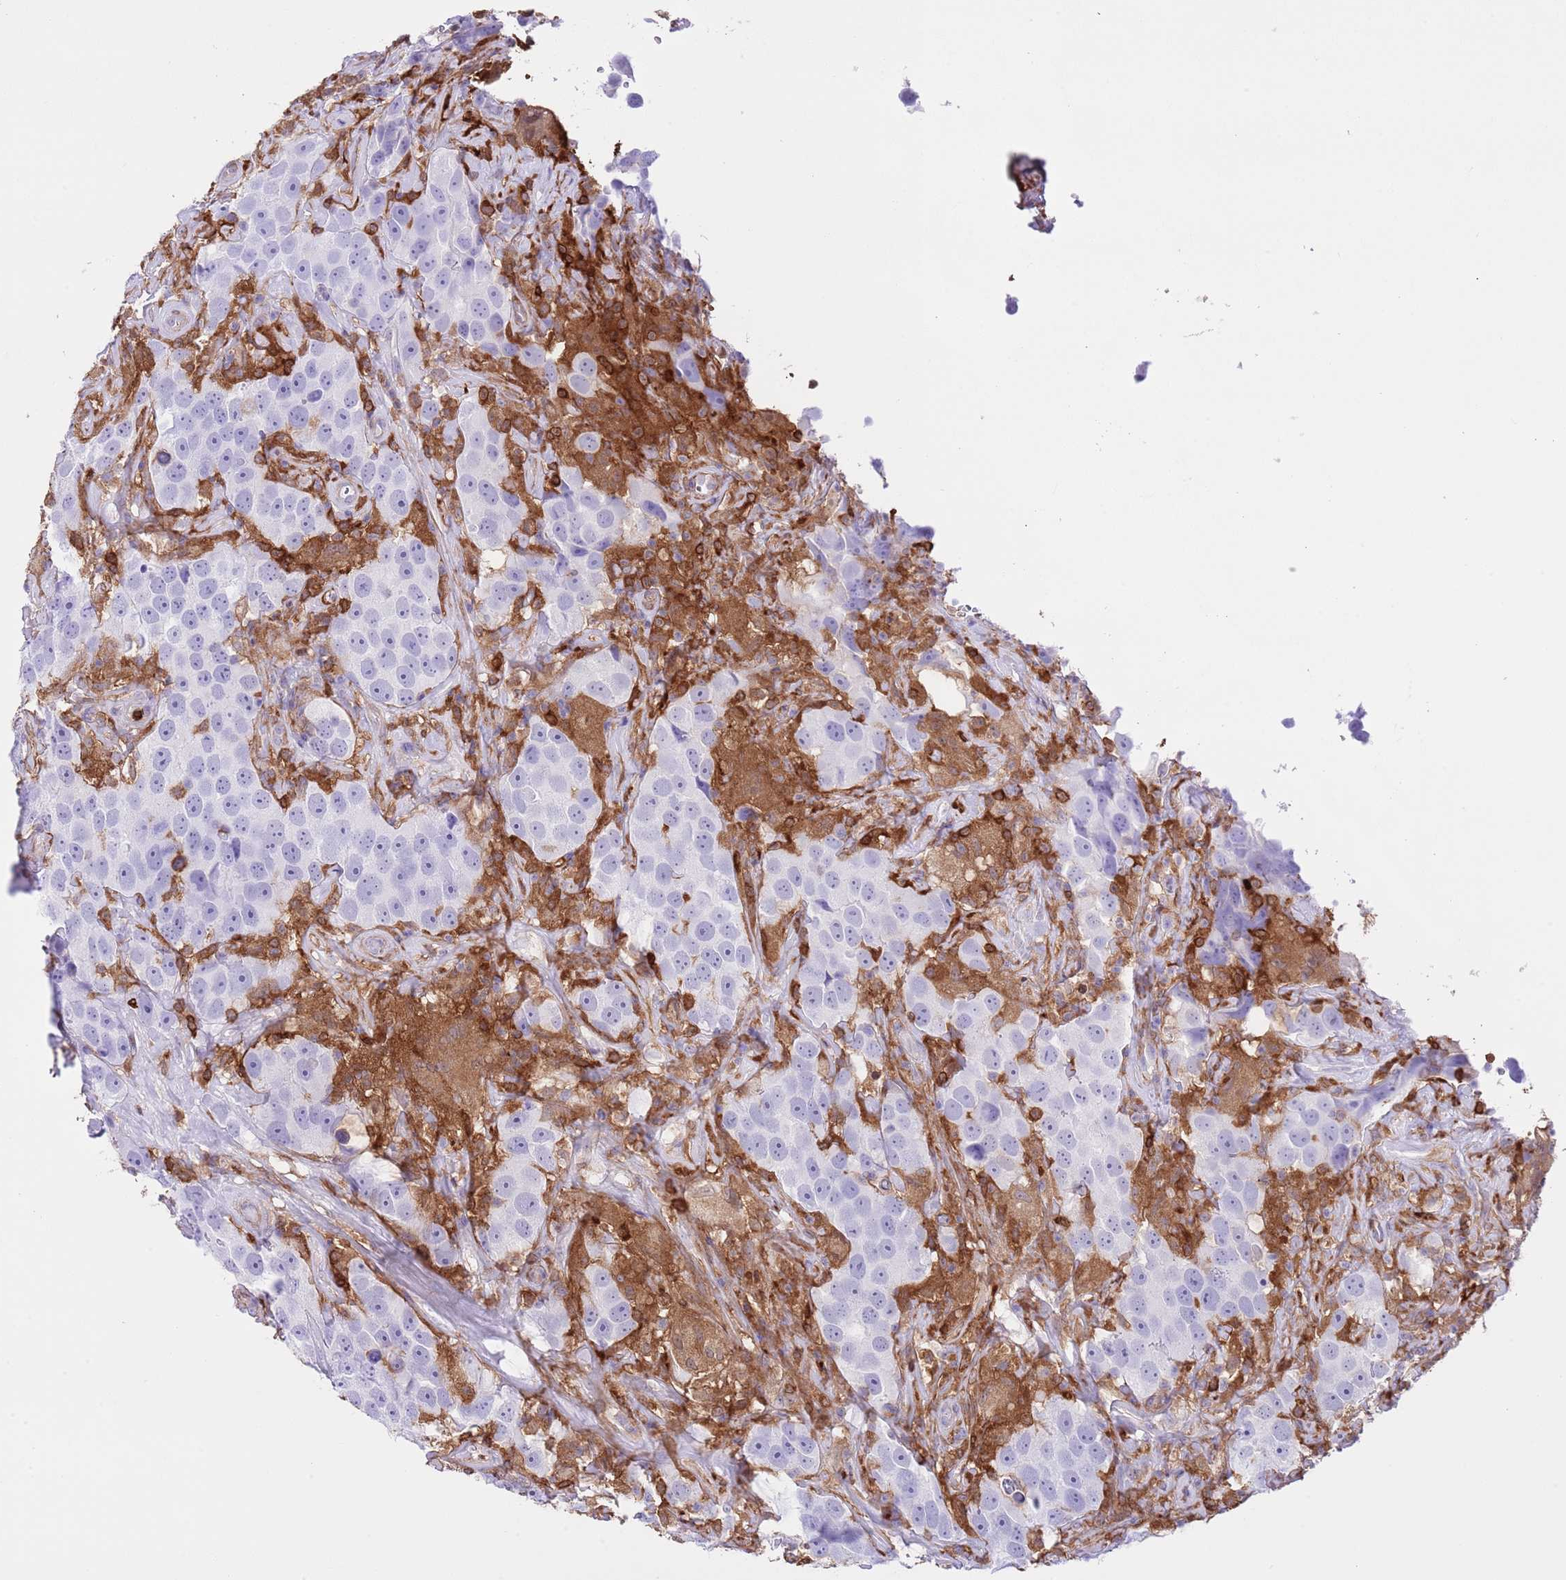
{"staining": {"intensity": "negative", "quantity": "none", "location": "none"}, "tissue": "testis cancer", "cell_type": "Tumor cells", "image_type": "cancer", "snomed": [{"axis": "morphology", "description": "Seminoma, NOS"}, {"axis": "topography", "description": "Testis"}], "caption": "There is no significant staining in tumor cells of testis cancer.", "gene": "EFHD2", "patient": {"sex": "male", "age": 49}}